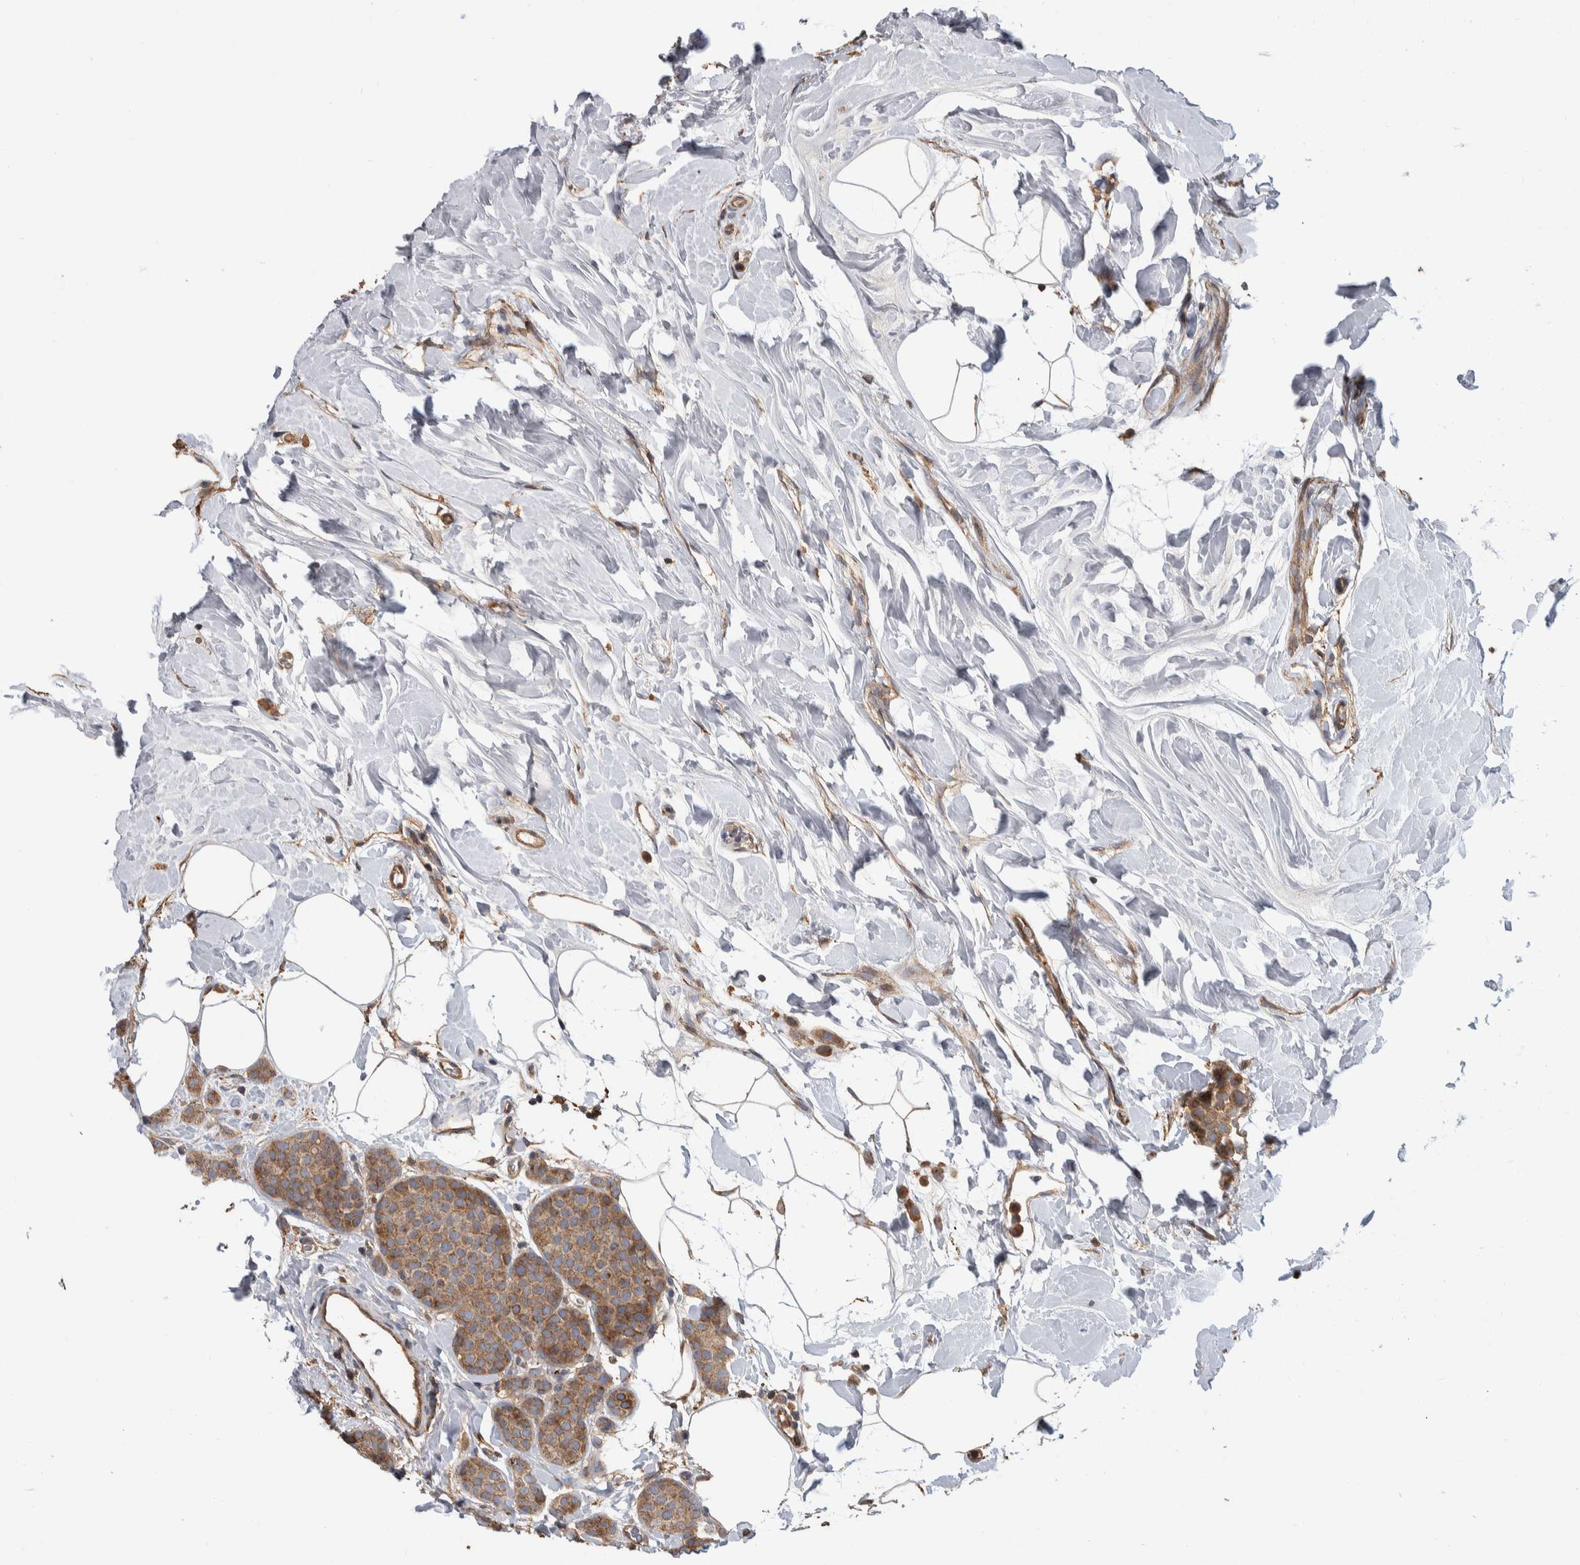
{"staining": {"intensity": "weak", "quantity": ">75%", "location": "cytoplasmic/membranous"}, "tissue": "breast cancer", "cell_type": "Tumor cells", "image_type": "cancer", "snomed": [{"axis": "morphology", "description": "Lobular carcinoma, in situ"}, {"axis": "morphology", "description": "Lobular carcinoma"}, {"axis": "topography", "description": "Breast"}], "caption": "An image of breast cancer stained for a protein shows weak cytoplasmic/membranous brown staining in tumor cells. (brown staining indicates protein expression, while blue staining denotes nuclei).", "gene": "SDCBP", "patient": {"sex": "female", "age": 41}}